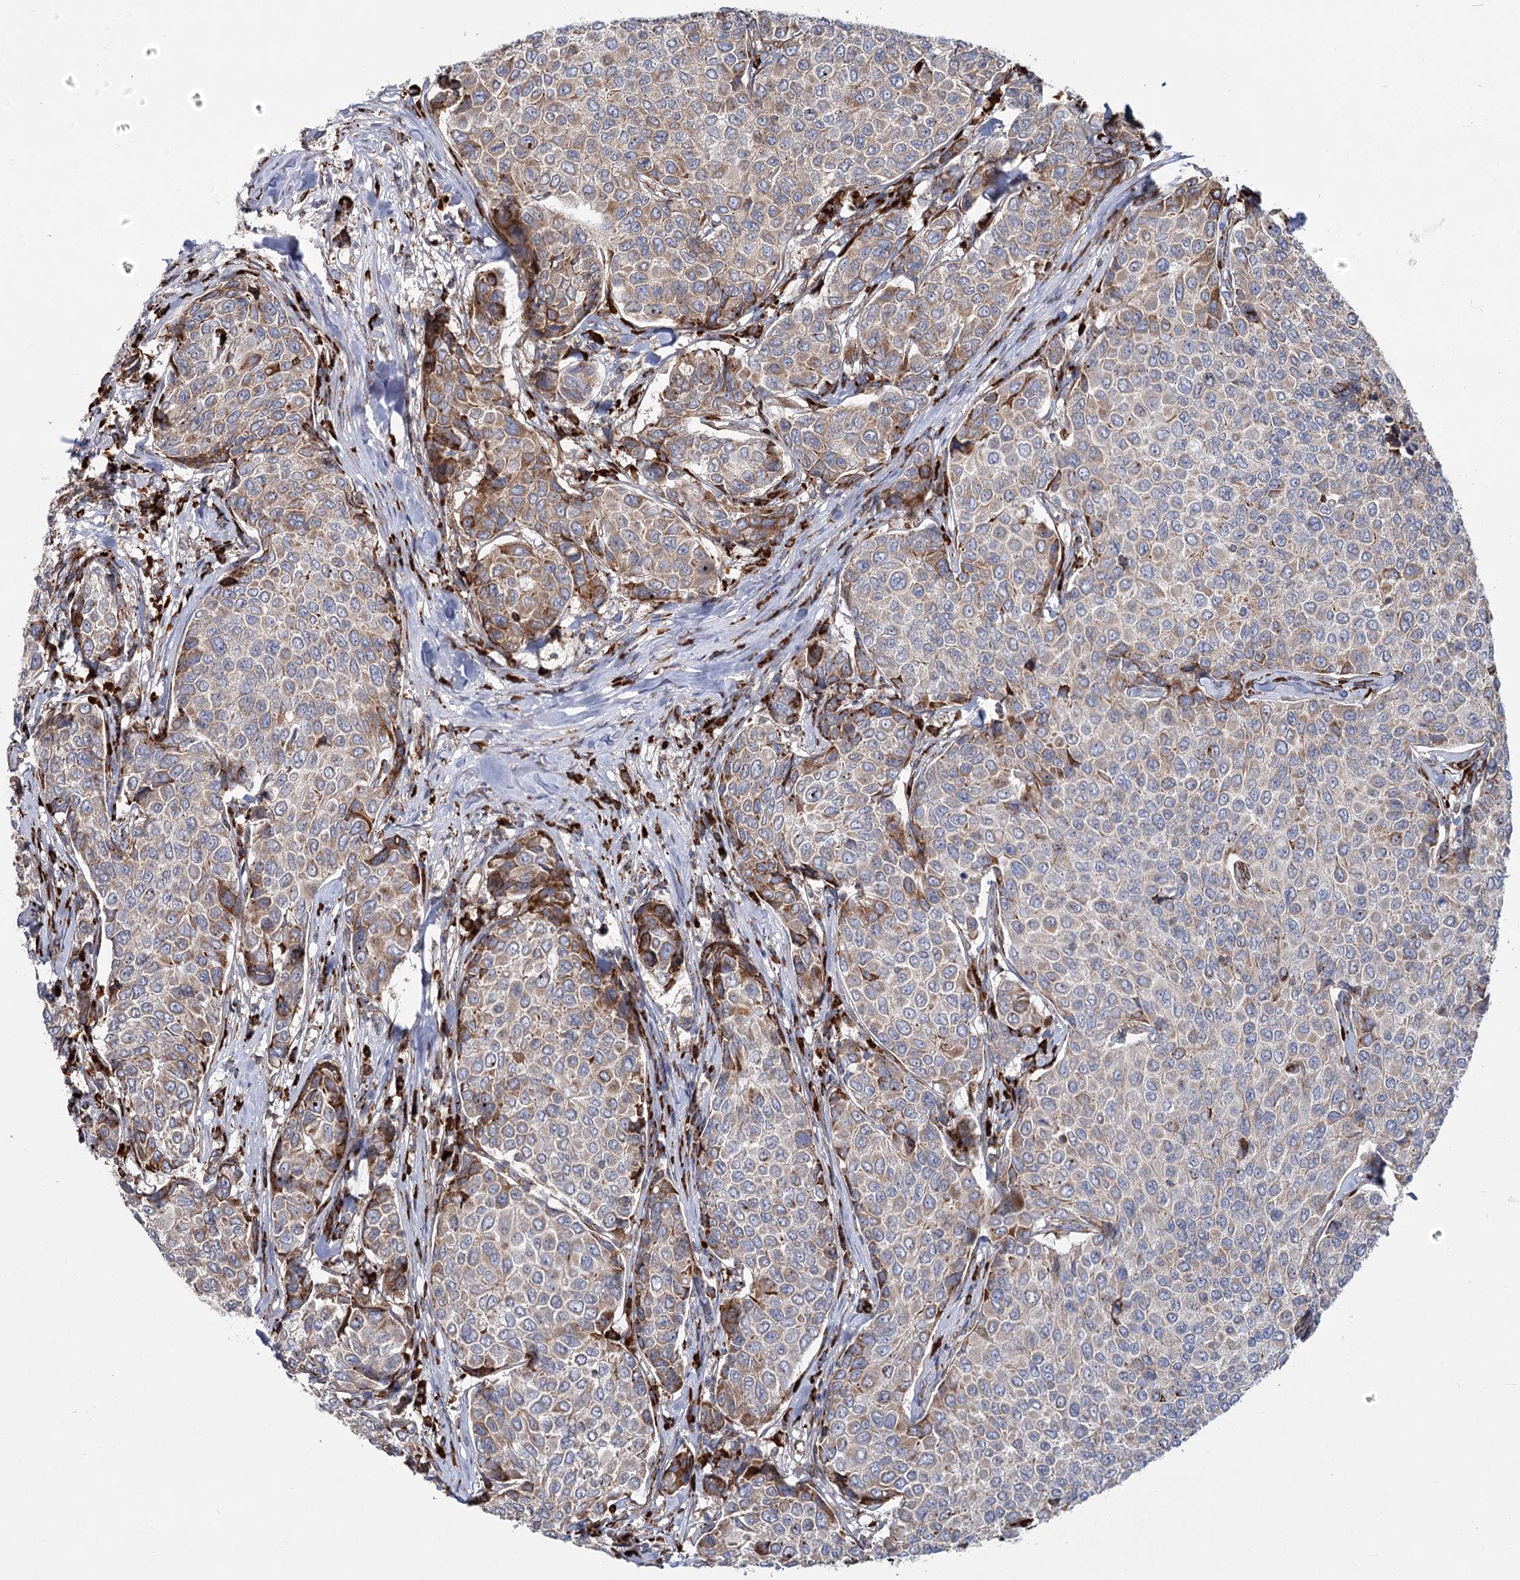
{"staining": {"intensity": "moderate", "quantity": "<25%", "location": "cytoplasmic/membranous"}, "tissue": "breast cancer", "cell_type": "Tumor cells", "image_type": "cancer", "snomed": [{"axis": "morphology", "description": "Duct carcinoma"}, {"axis": "topography", "description": "Breast"}], "caption": "Intraductal carcinoma (breast) stained with DAB immunohistochemistry (IHC) reveals low levels of moderate cytoplasmic/membranous positivity in about <25% of tumor cells.", "gene": "POGLUT1", "patient": {"sex": "female", "age": 55}}